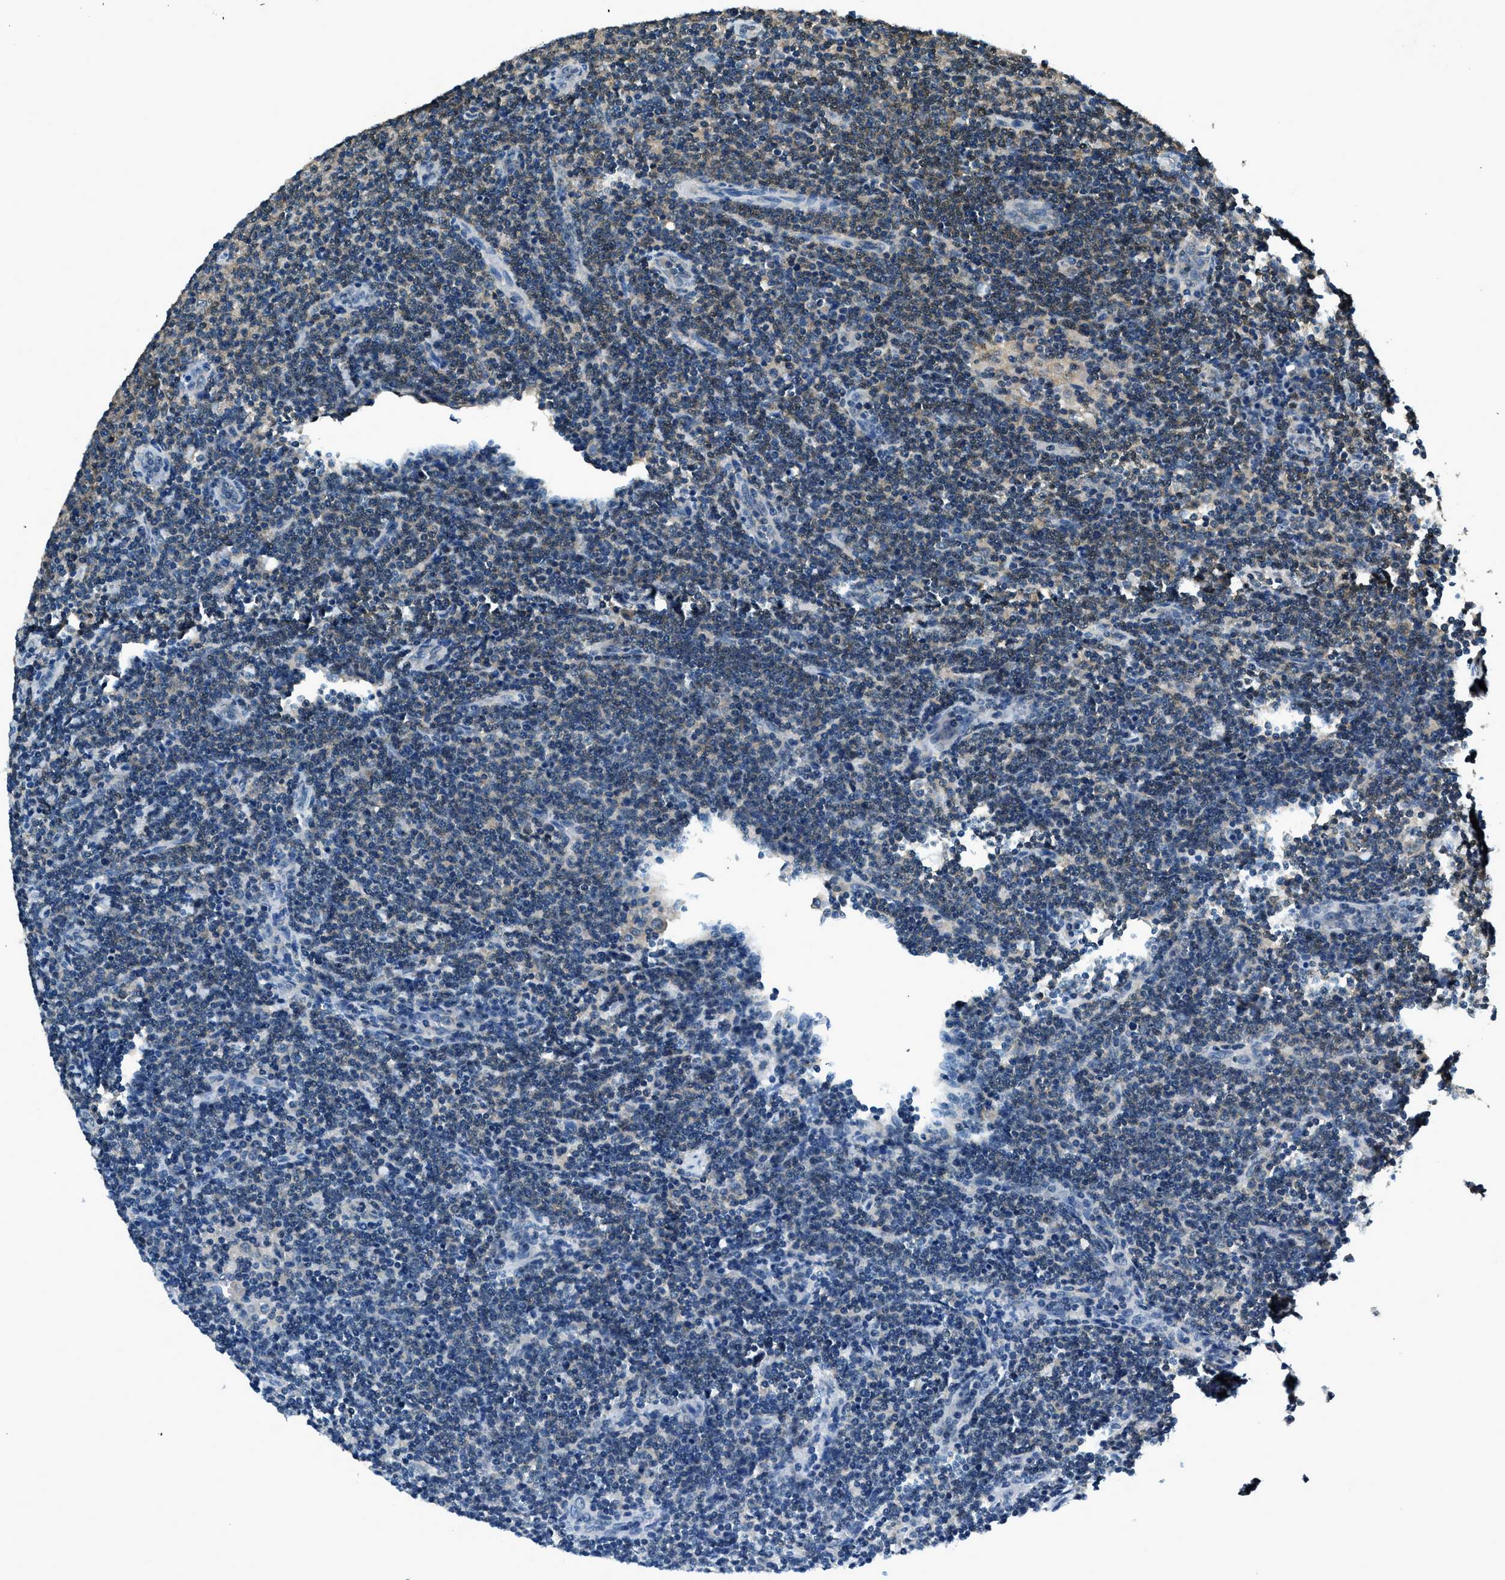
{"staining": {"intensity": "weak", "quantity": "<25%", "location": "cytoplasmic/membranous"}, "tissue": "lymphoma", "cell_type": "Tumor cells", "image_type": "cancer", "snomed": [{"axis": "morphology", "description": "Malignant lymphoma, non-Hodgkin's type, Low grade"}, {"axis": "topography", "description": "Lymph node"}], "caption": "Low-grade malignant lymphoma, non-Hodgkin's type stained for a protein using immunohistochemistry (IHC) reveals no staining tumor cells.", "gene": "ARFGAP2", "patient": {"sex": "male", "age": 66}}